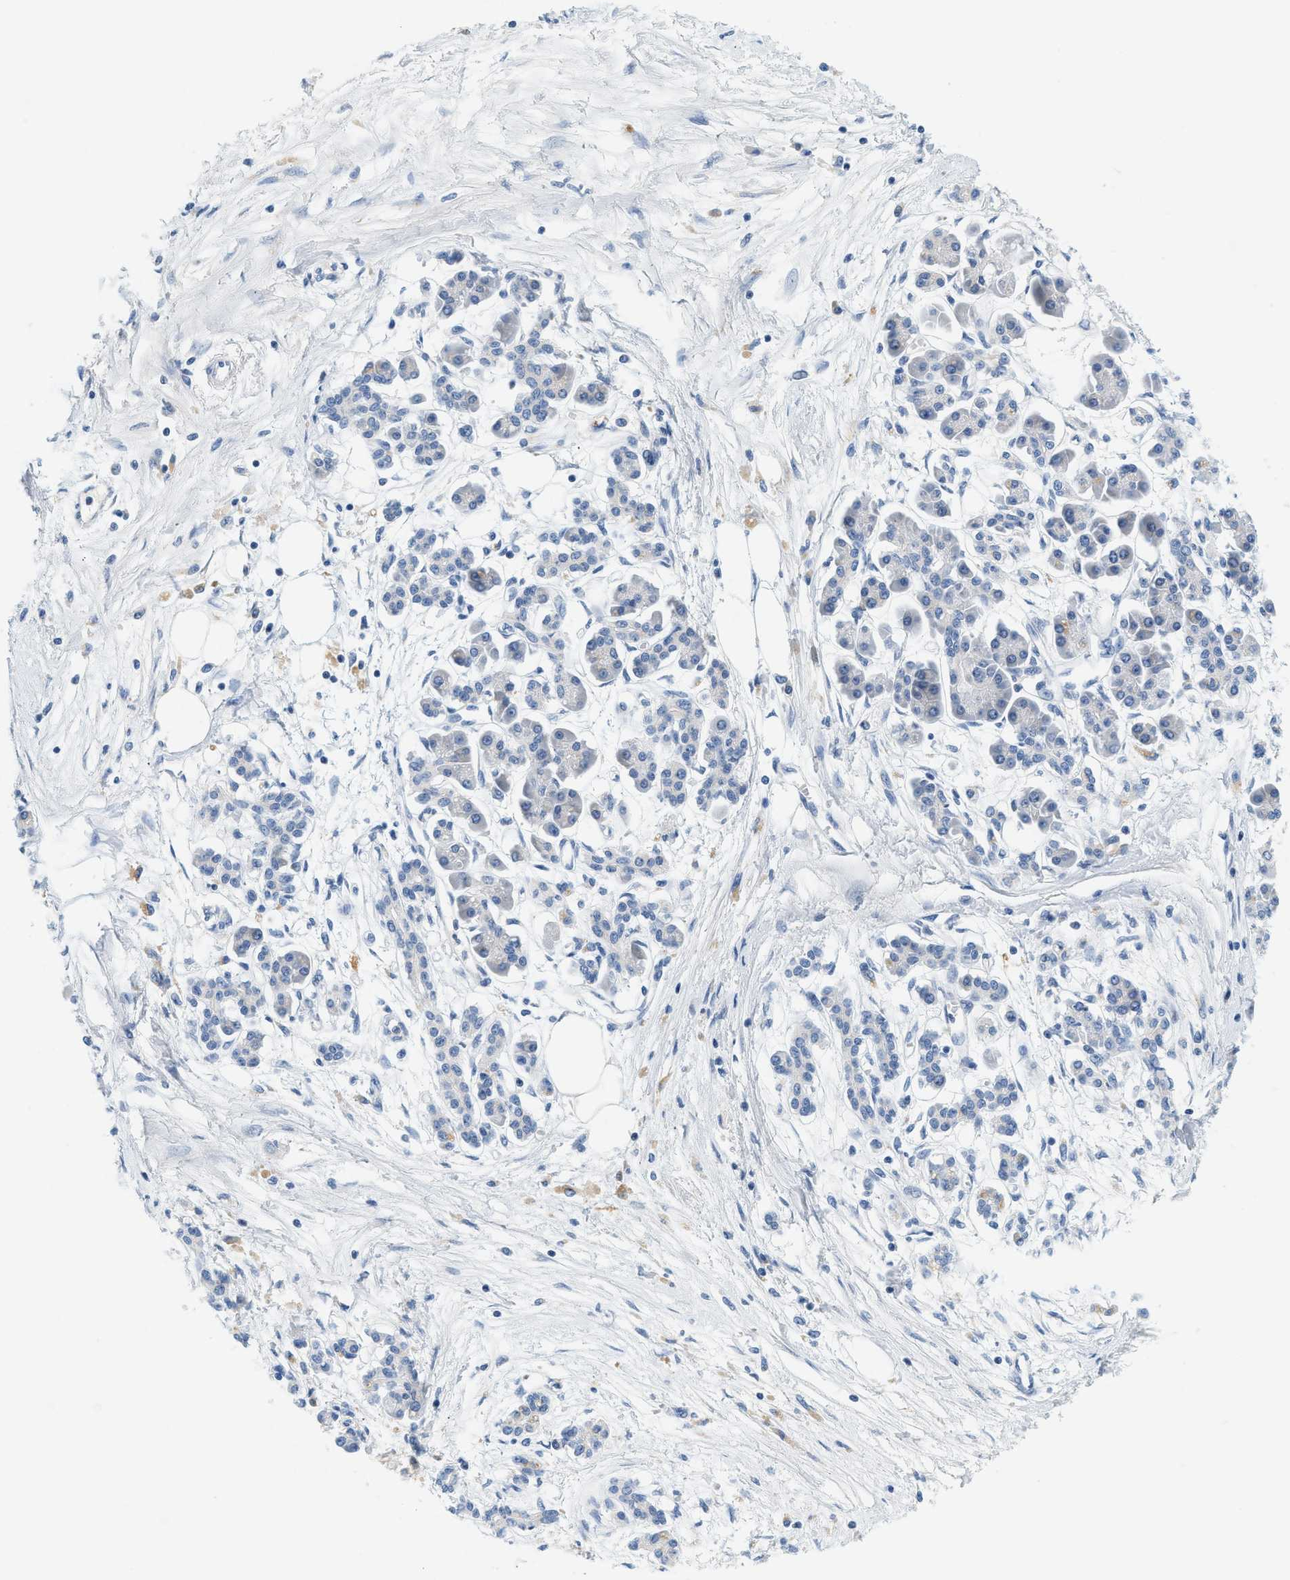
{"staining": {"intensity": "negative", "quantity": "none", "location": "none"}, "tissue": "pancreatic cancer", "cell_type": "Tumor cells", "image_type": "cancer", "snomed": [{"axis": "morphology", "description": "Adenocarcinoma, NOS"}, {"axis": "topography", "description": "Pancreas"}], "caption": "Image shows no significant protein expression in tumor cells of adenocarcinoma (pancreatic).", "gene": "SLC35E1", "patient": {"sex": "female", "age": 77}}